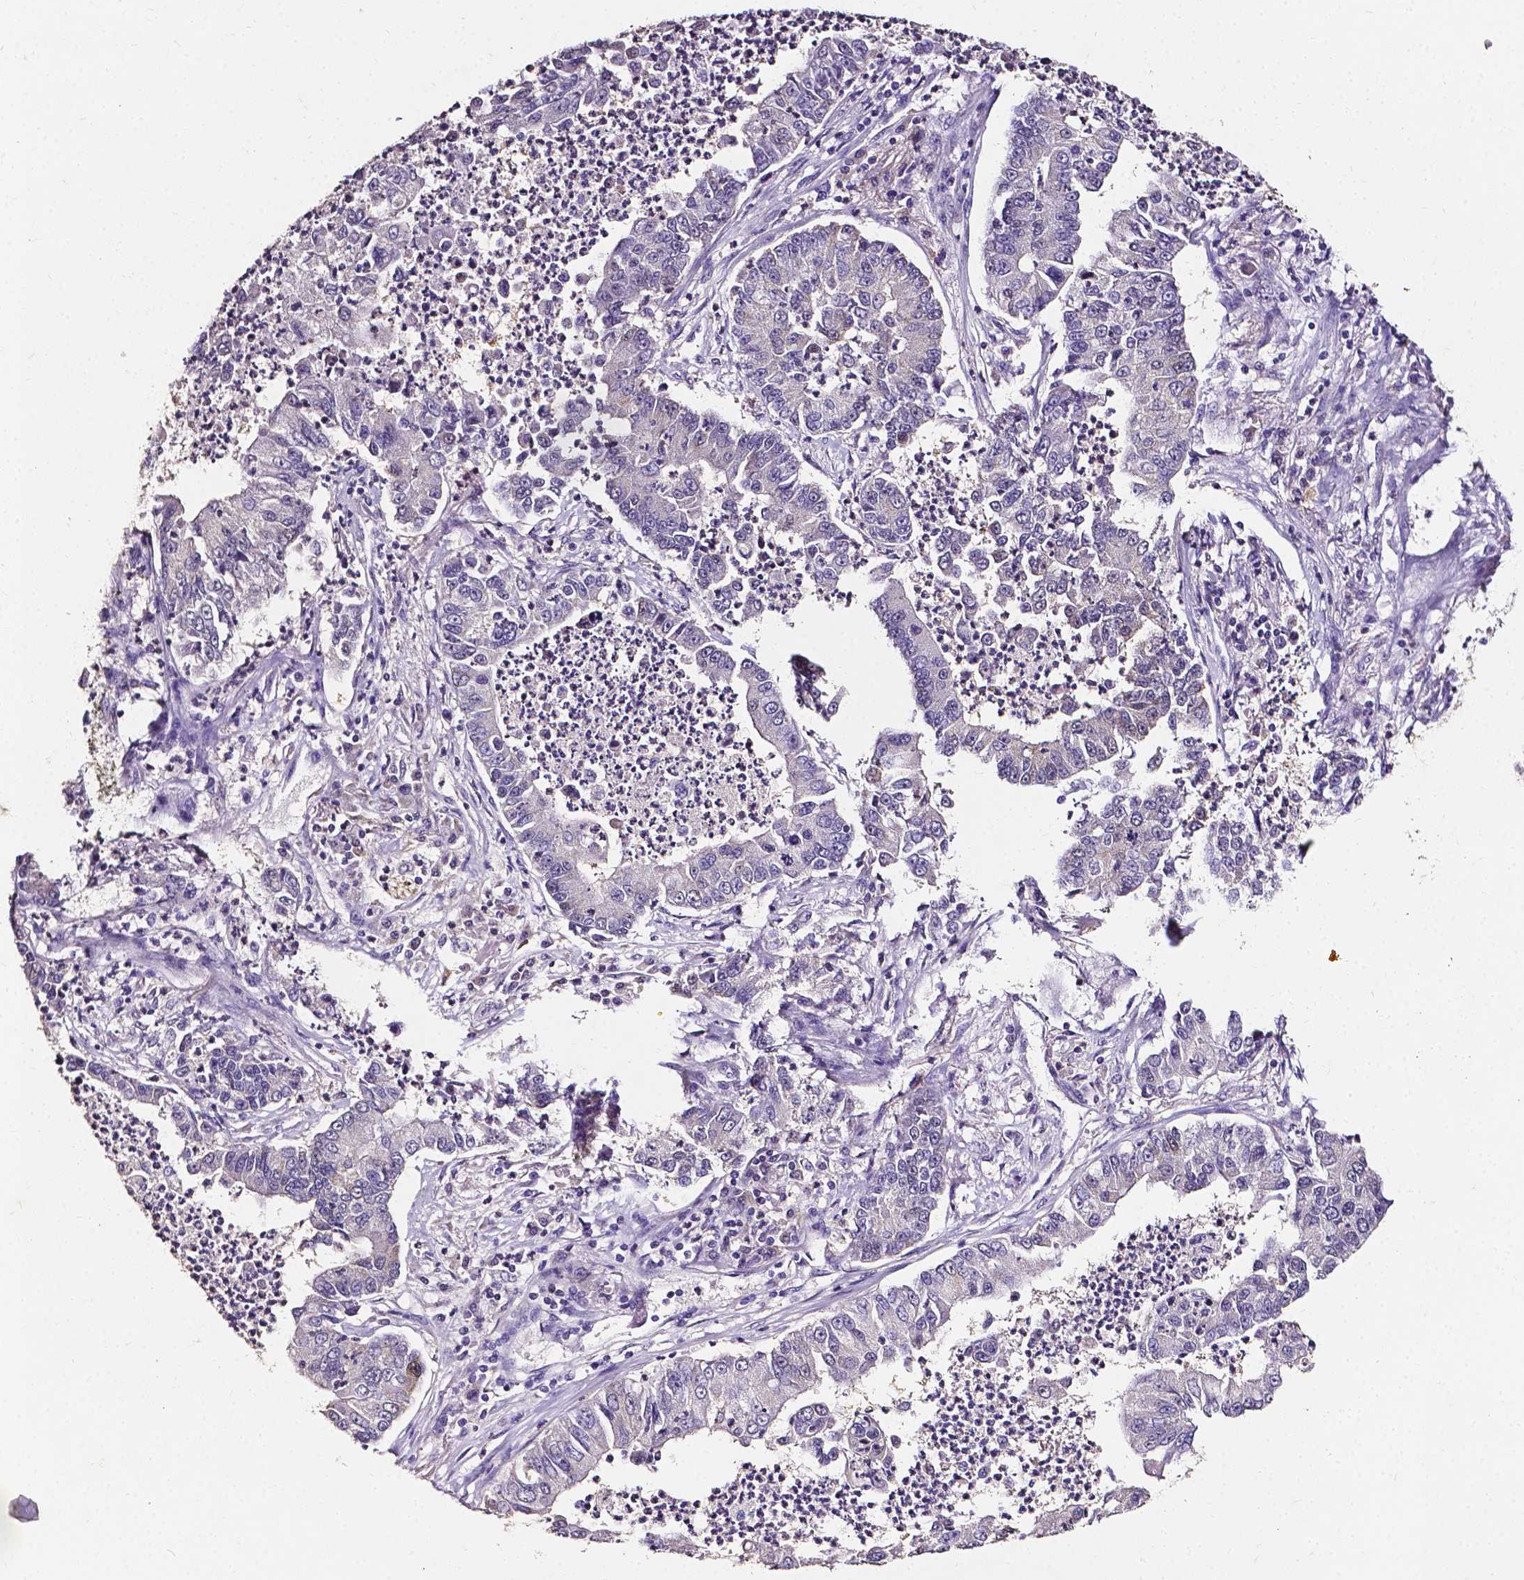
{"staining": {"intensity": "negative", "quantity": "none", "location": "none"}, "tissue": "lung cancer", "cell_type": "Tumor cells", "image_type": "cancer", "snomed": [{"axis": "morphology", "description": "Adenocarcinoma, NOS"}, {"axis": "topography", "description": "Lung"}], "caption": "Lung cancer (adenocarcinoma) was stained to show a protein in brown. There is no significant expression in tumor cells. Brightfield microscopy of IHC stained with DAB (3,3'-diaminobenzidine) (brown) and hematoxylin (blue), captured at high magnification.", "gene": "PSAT1", "patient": {"sex": "female", "age": 57}}